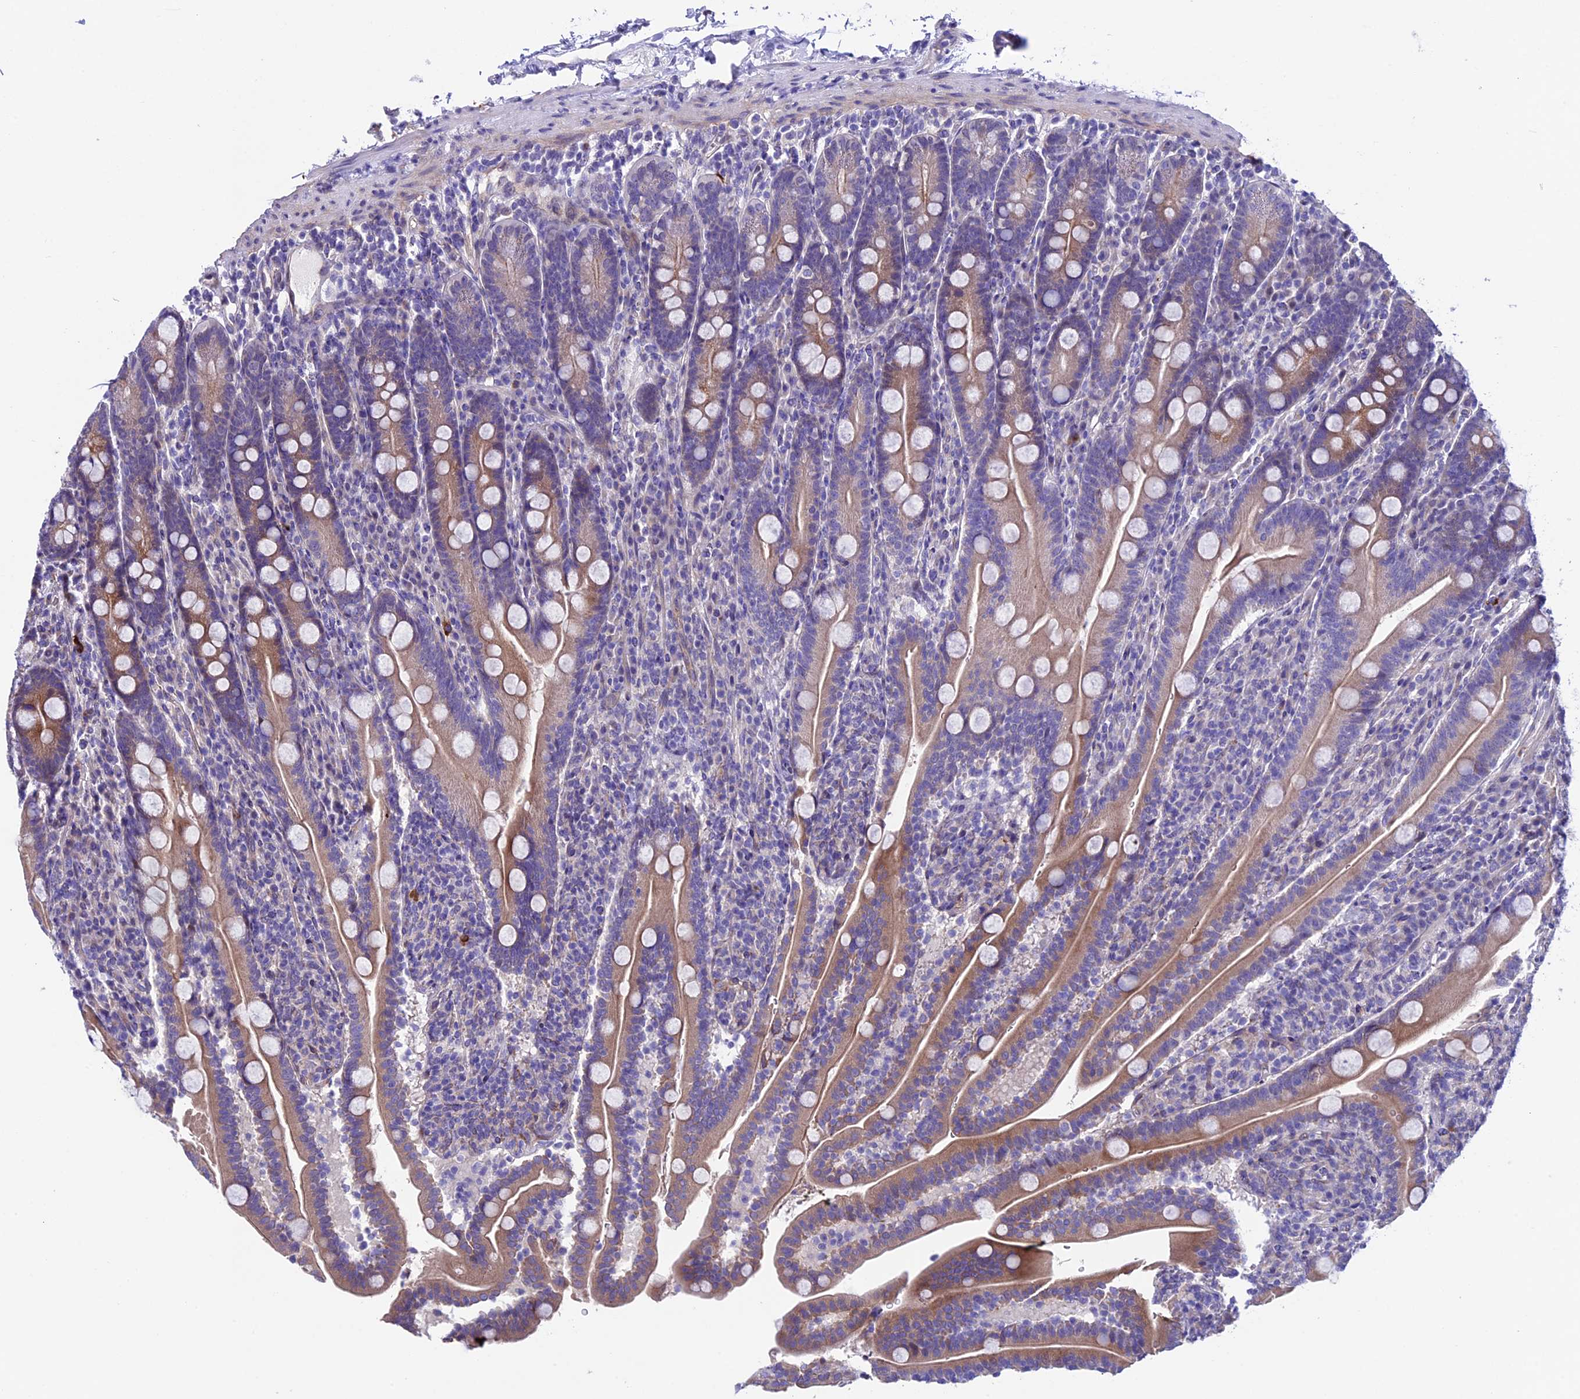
{"staining": {"intensity": "moderate", "quantity": "25%-75%", "location": "cytoplasmic/membranous"}, "tissue": "duodenum", "cell_type": "Glandular cells", "image_type": "normal", "snomed": [{"axis": "morphology", "description": "Normal tissue, NOS"}, {"axis": "topography", "description": "Duodenum"}], "caption": "Immunohistochemistry of unremarkable human duodenum displays medium levels of moderate cytoplasmic/membranous positivity in about 25%-75% of glandular cells. The staining is performed using DAB (3,3'-diaminobenzidine) brown chromogen to label protein expression. The nuclei are counter-stained blue using hematoxylin.", "gene": "TMEM171", "patient": {"sex": "male", "age": 35}}